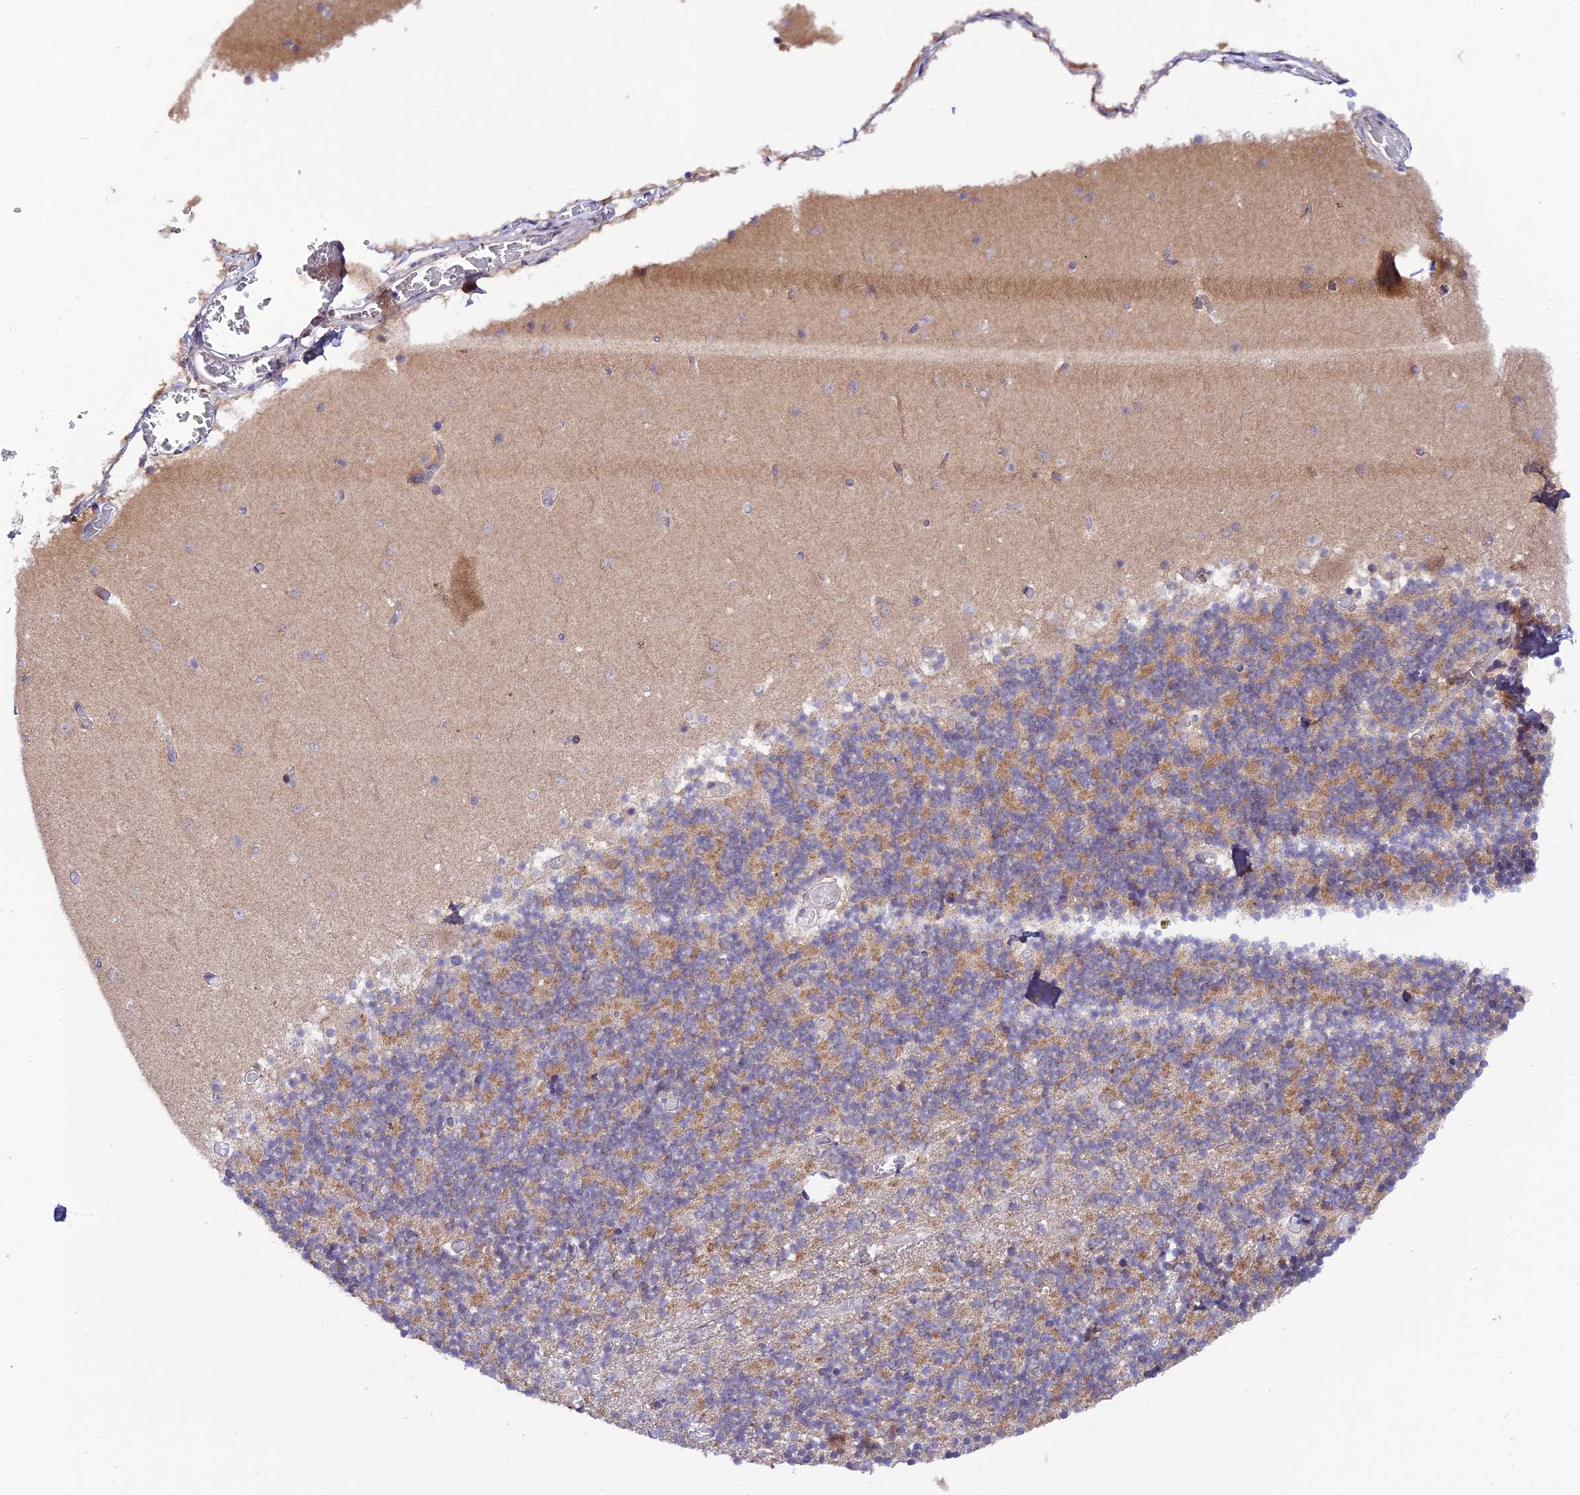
{"staining": {"intensity": "moderate", "quantity": "25%-75%", "location": "cytoplasmic/membranous"}, "tissue": "cerebellum", "cell_type": "Cells in granular layer", "image_type": "normal", "snomed": [{"axis": "morphology", "description": "Normal tissue, NOS"}, {"axis": "topography", "description": "Cerebellum"}], "caption": "This is a photomicrograph of immunohistochemistry staining of benign cerebellum, which shows moderate expression in the cytoplasmic/membranous of cells in granular layer.", "gene": "TRIM40", "patient": {"sex": "female", "age": 28}}